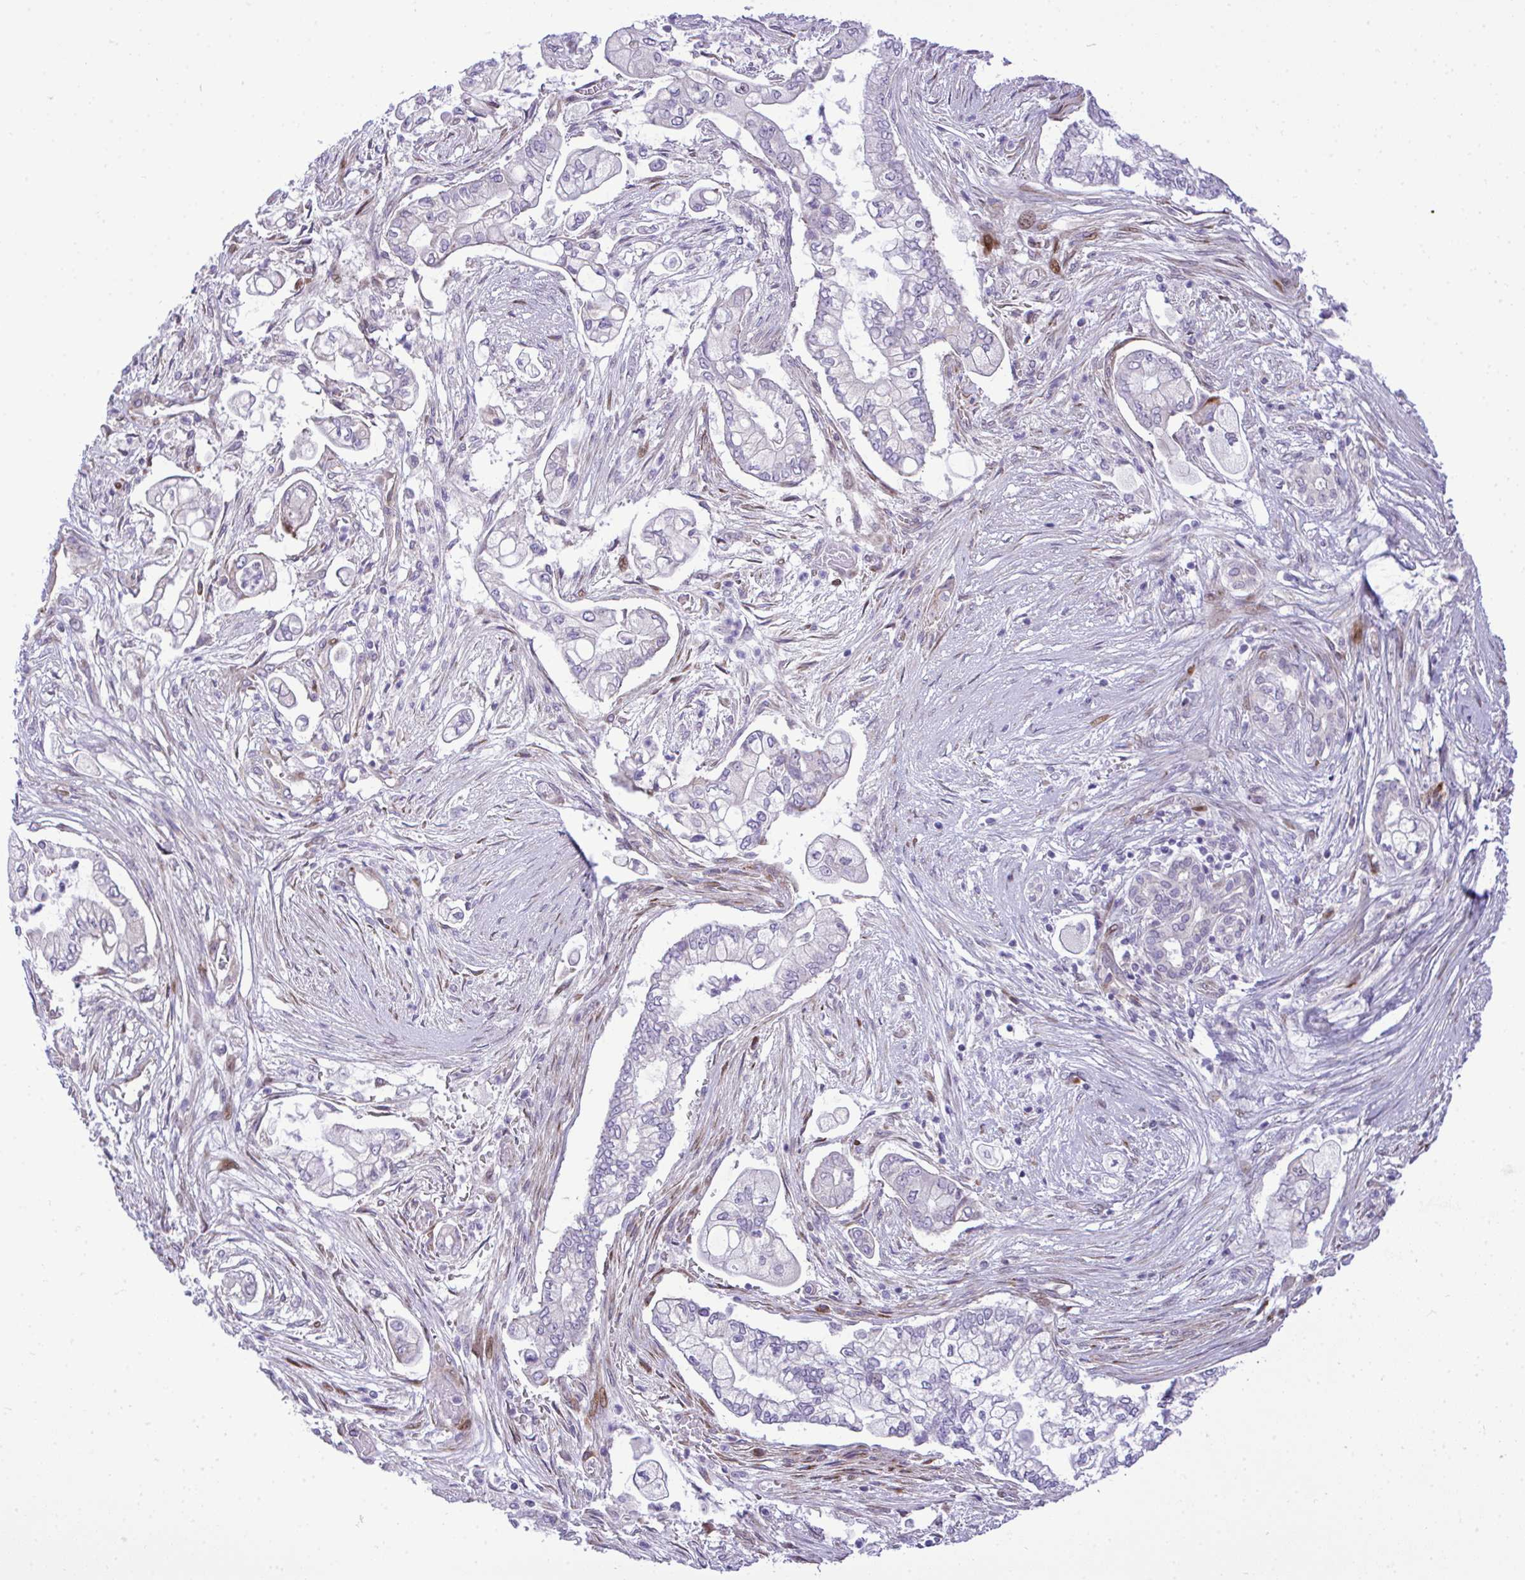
{"staining": {"intensity": "moderate", "quantity": "<25%", "location": "cytoplasmic/membranous,nuclear"}, "tissue": "pancreatic cancer", "cell_type": "Tumor cells", "image_type": "cancer", "snomed": [{"axis": "morphology", "description": "Adenocarcinoma, NOS"}, {"axis": "topography", "description": "Pancreas"}], "caption": "This micrograph shows pancreatic cancer (adenocarcinoma) stained with IHC to label a protein in brown. The cytoplasmic/membranous and nuclear of tumor cells show moderate positivity for the protein. Nuclei are counter-stained blue.", "gene": "CASTOR2", "patient": {"sex": "female", "age": 69}}